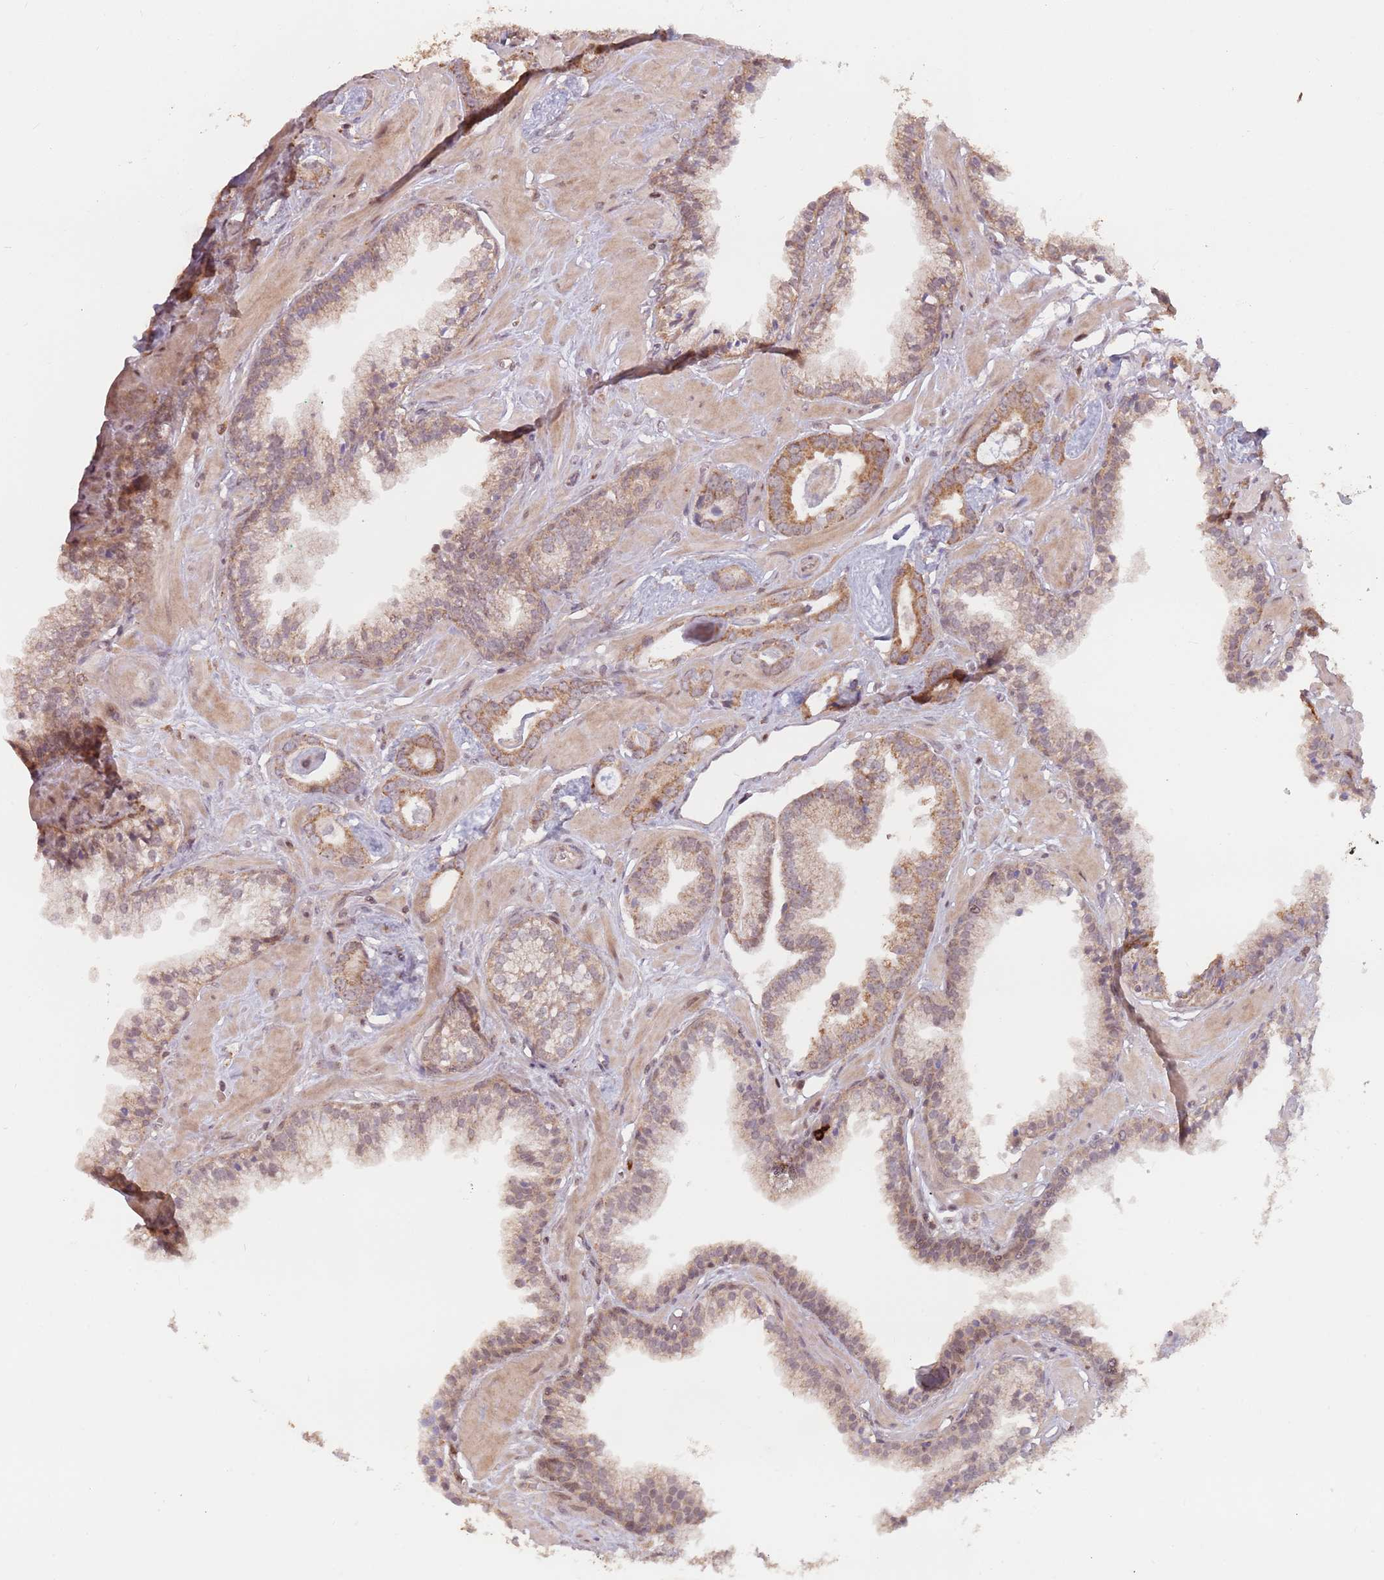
{"staining": {"intensity": "moderate", "quantity": ">75%", "location": "cytoplasmic/membranous"}, "tissue": "prostate cancer", "cell_type": "Tumor cells", "image_type": "cancer", "snomed": [{"axis": "morphology", "description": "Adenocarcinoma, Low grade"}, {"axis": "topography", "description": "Prostate"}], "caption": "Tumor cells show medium levels of moderate cytoplasmic/membranous staining in approximately >75% of cells in human prostate cancer.", "gene": "VPS52", "patient": {"sex": "male", "age": 60}}